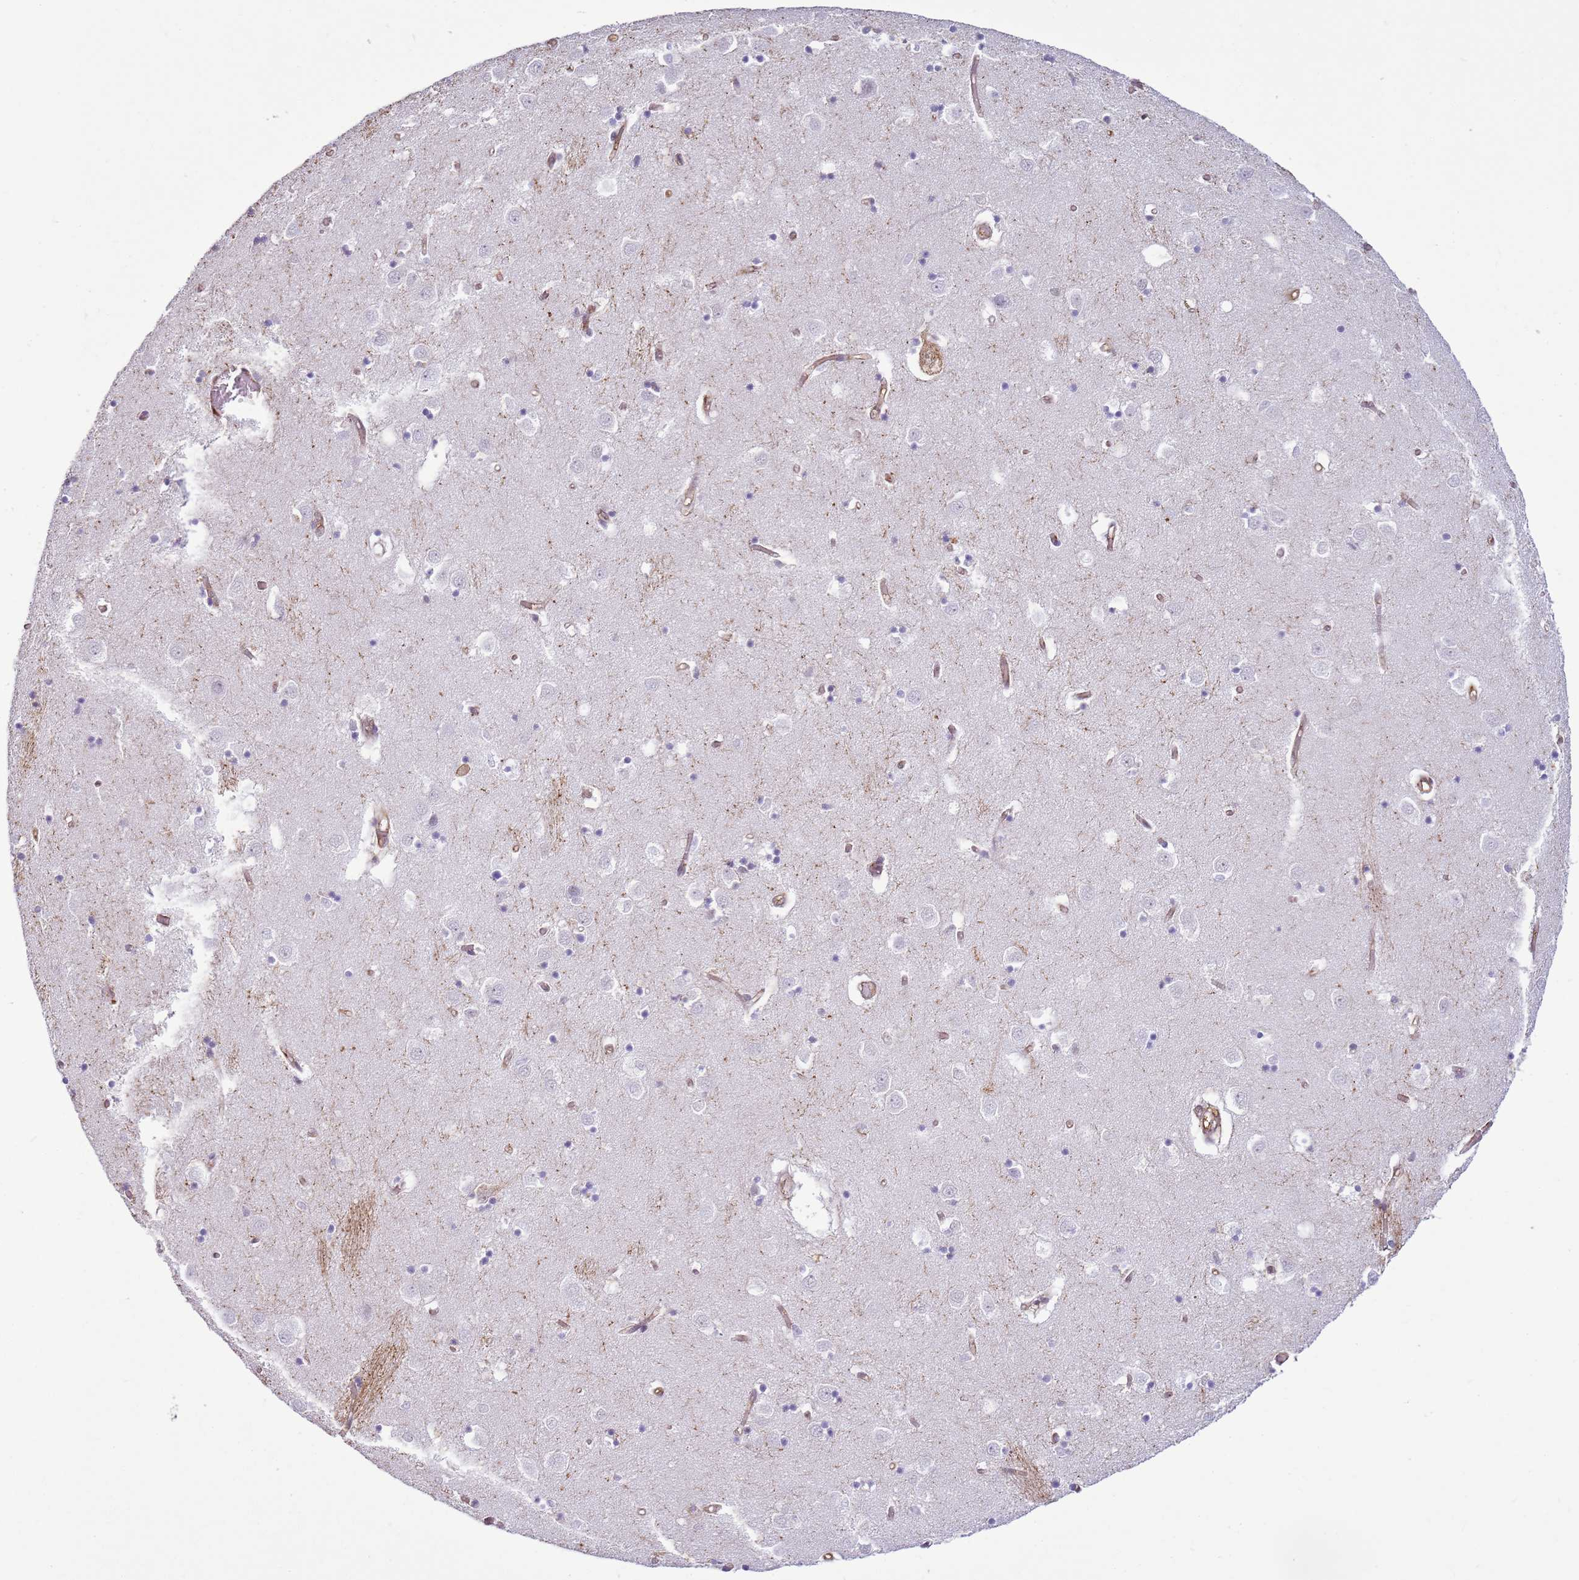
{"staining": {"intensity": "negative", "quantity": "none", "location": "none"}, "tissue": "caudate", "cell_type": "Glial cells", "image_type": "normal", "snomed": [{"axis": "morphology", "description": "Normal tissue, NOS"}, {"axis": "topography", "description": "Lateral ventricle wall"}], "caption": "This micrograph is of unremarkable caudate stained with immunohistochemistry to label a protein in brown with the nuclei are counter-stained blue. There is no expression in glial cells.", "gene": "GABRE", "patient": {"sex": "male", "age": 70}}